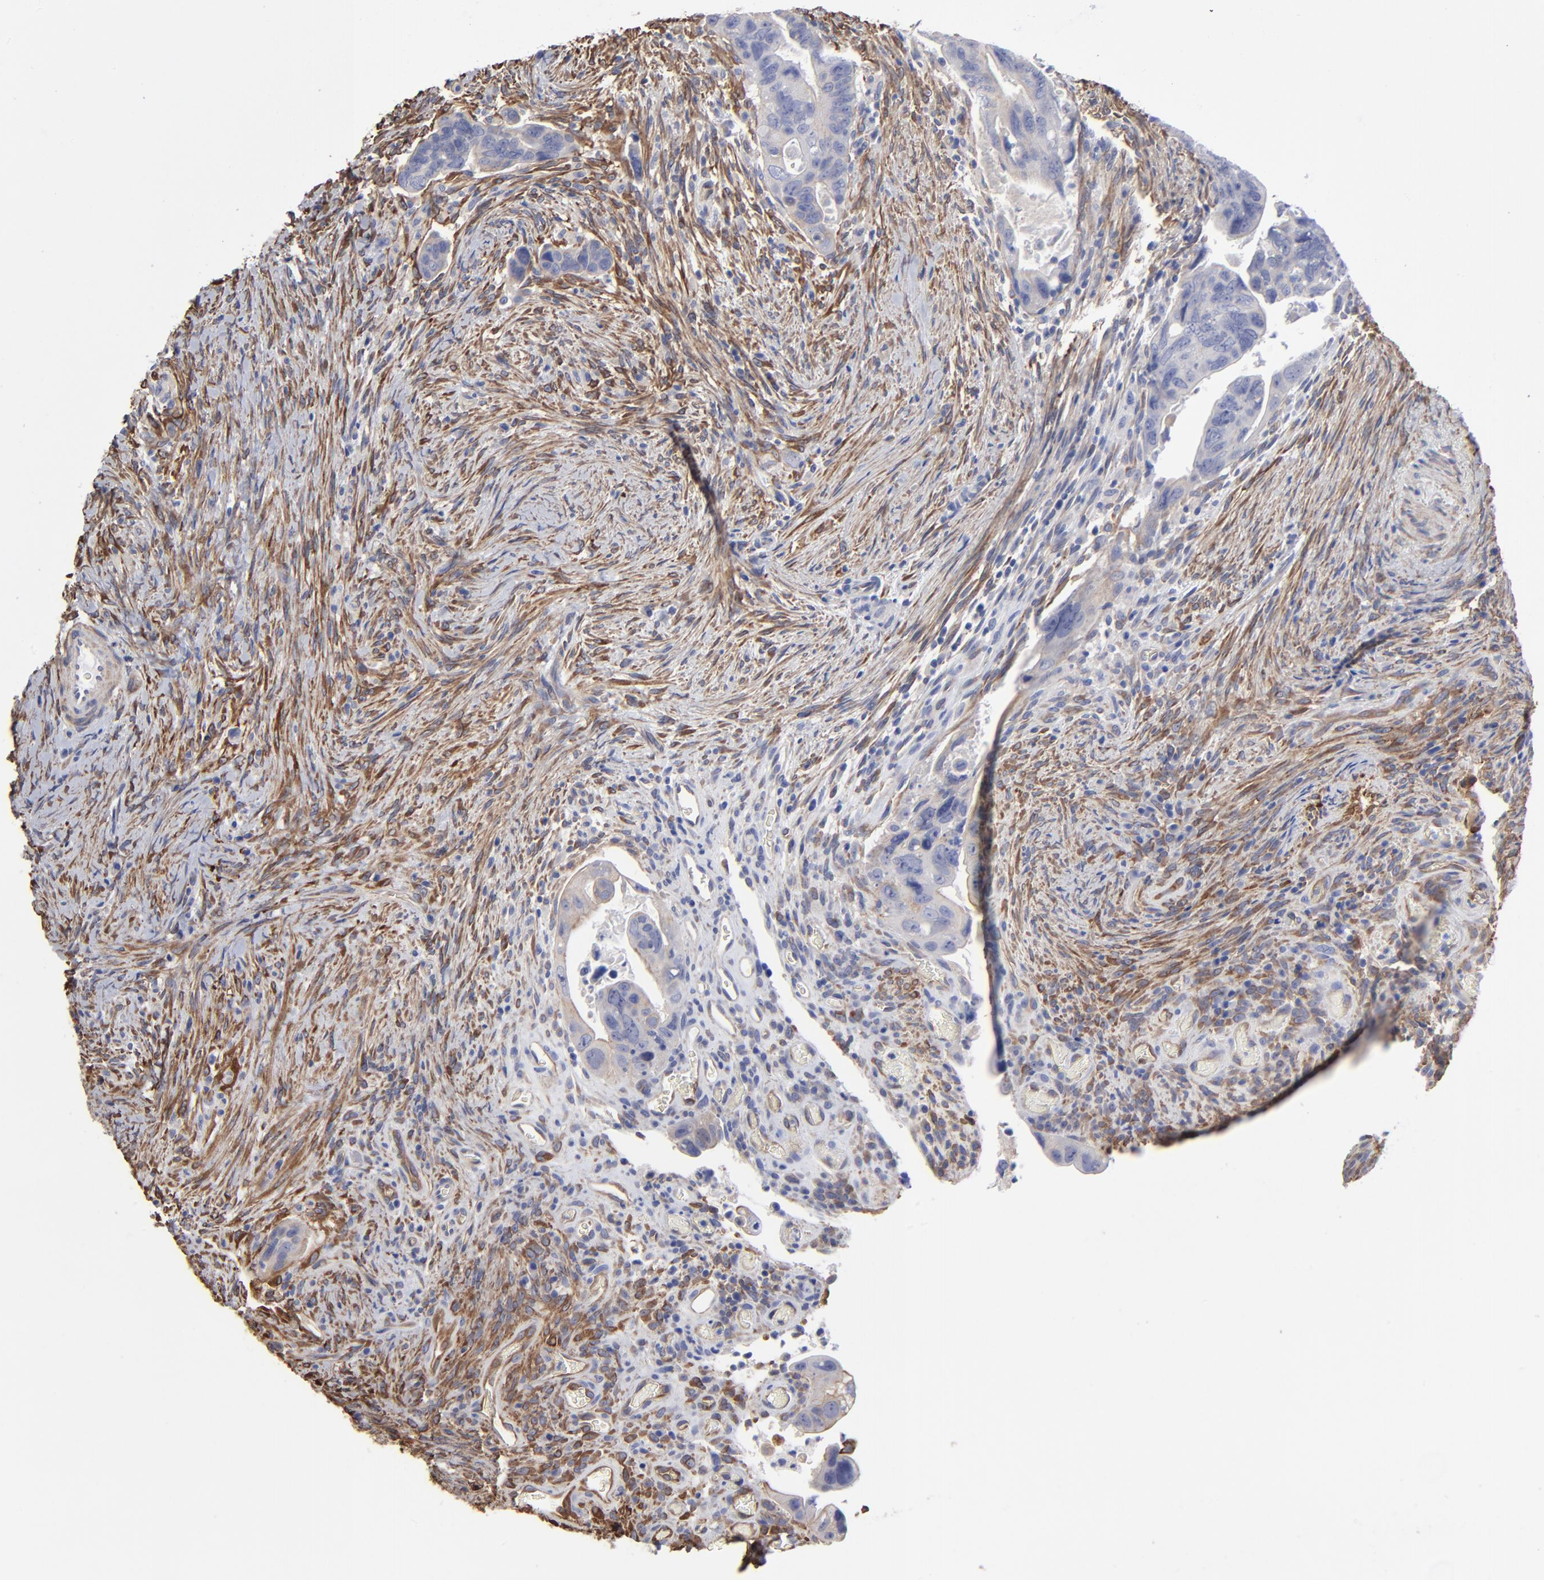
{"staining": {"intensity": "negative", "quantity": "none", "location": "none"}, "tissue": "colorectal cancer", "cell_type": "Tumor cells", "image_type": "cancer", "snomed": [{"axis": "morphology", "description": "Adenocarcinoma, NOS"}, {"axis": "topography", "description": "Rectum"}], "caption": "Immunohistochemistry image of neoplastic tissue: colorectal cancer stained with DAB (3,3'-diaminobenzidine) exhibits no significant protein positivity in tumor cells.", "gene": "CILP", "patient": {"sex": "male", "age": 53}}